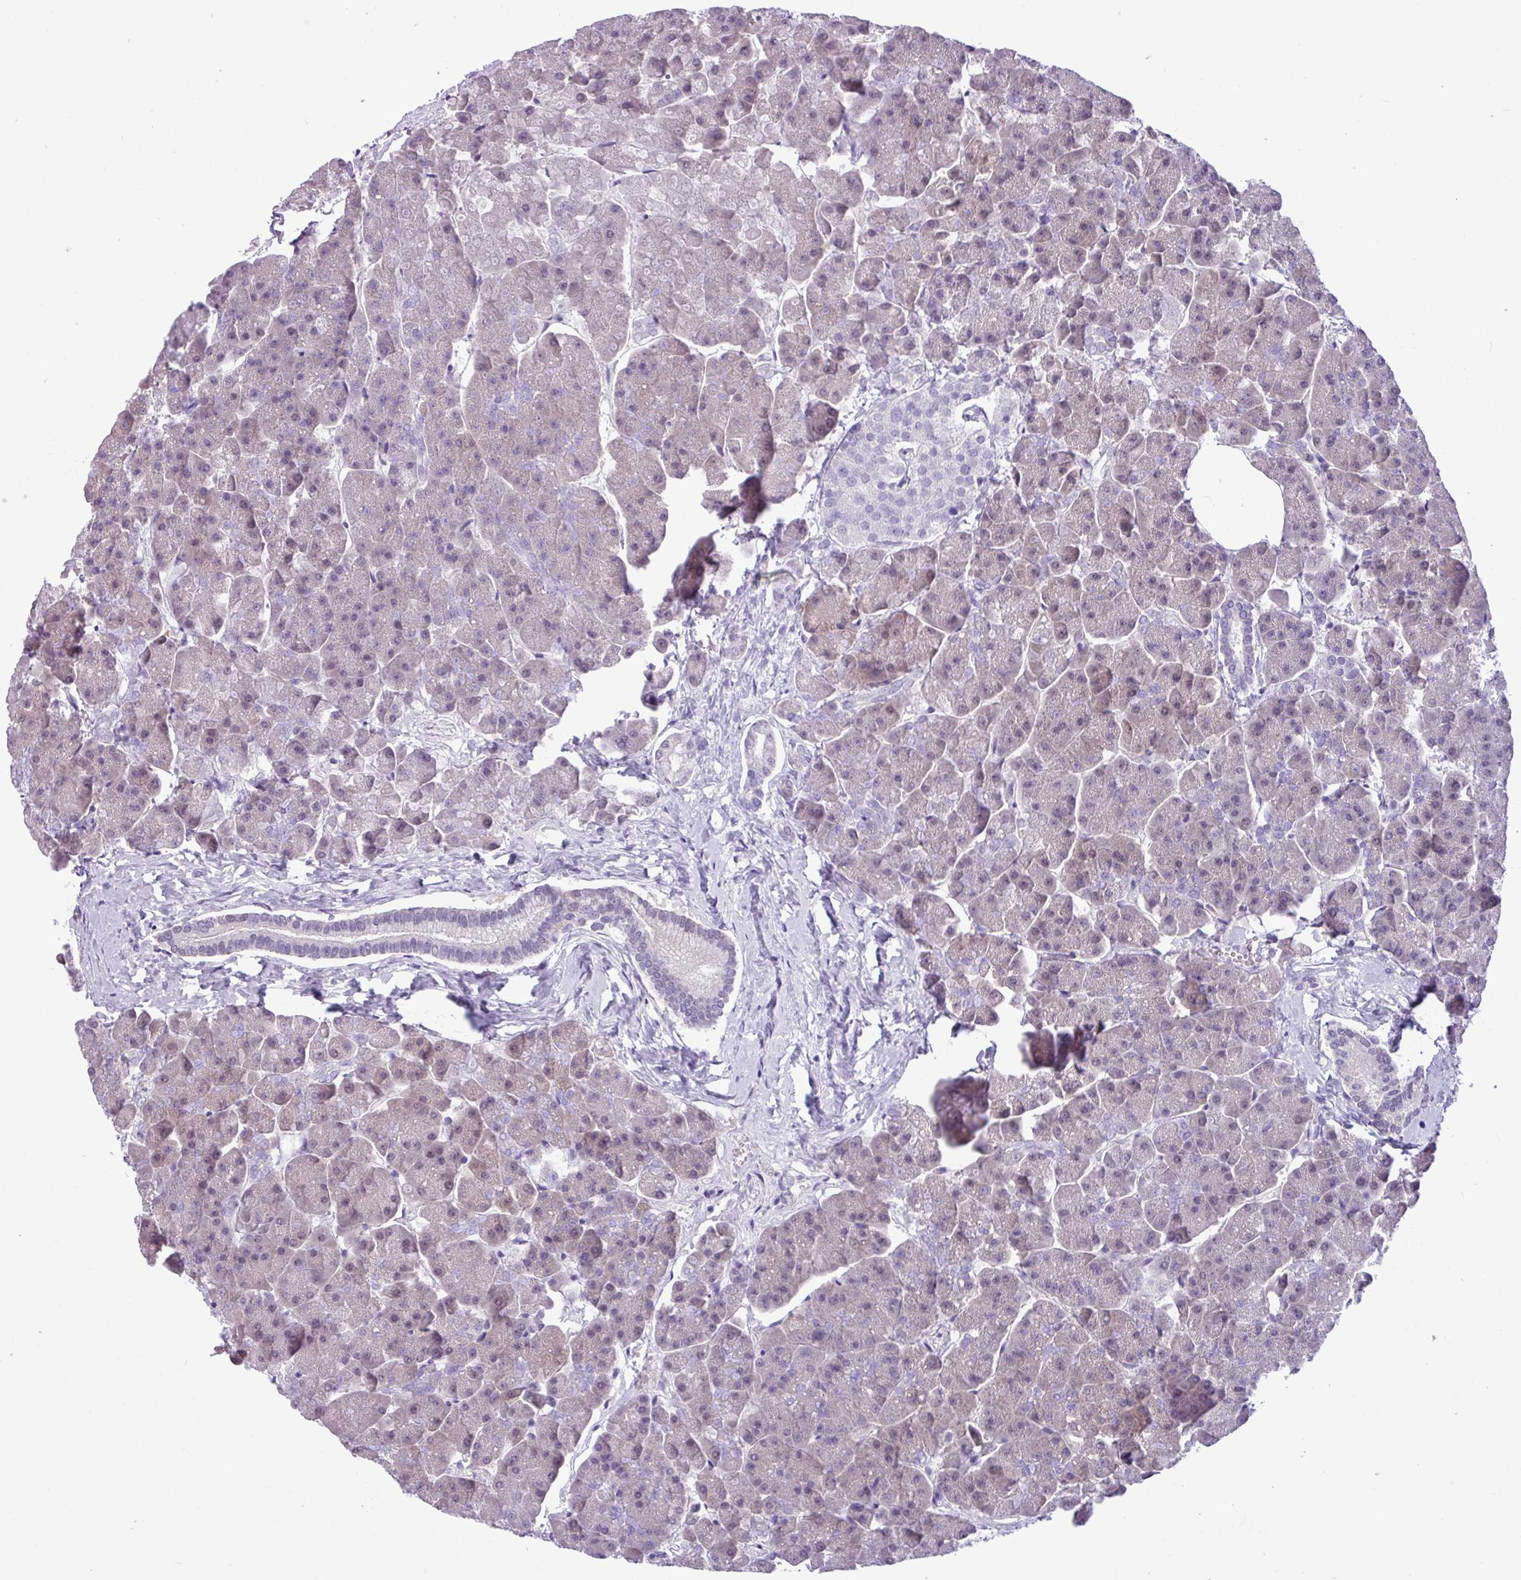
{"staining": {"intensity": "weak", "quantity": "25%-75%", "location": "nuclear"}, "tissue": "pancreas", "cell_type": "Exocrine glandular cells", "image_type": "normal", "snomed": [{"axis": "morphology", "description": "Normal tissue, NOS"}, {"axis": "topography", "description": "Pancreas"}, {"axis": "topography", "description": "Peripheral nerve tissue"}], "caption": "Pancreas stained for a protein reveals weak nuclear positivity in exocrine glandular cells.", "gene": "SRGAP1", "patient": {"sex": "male", "age": 54}}